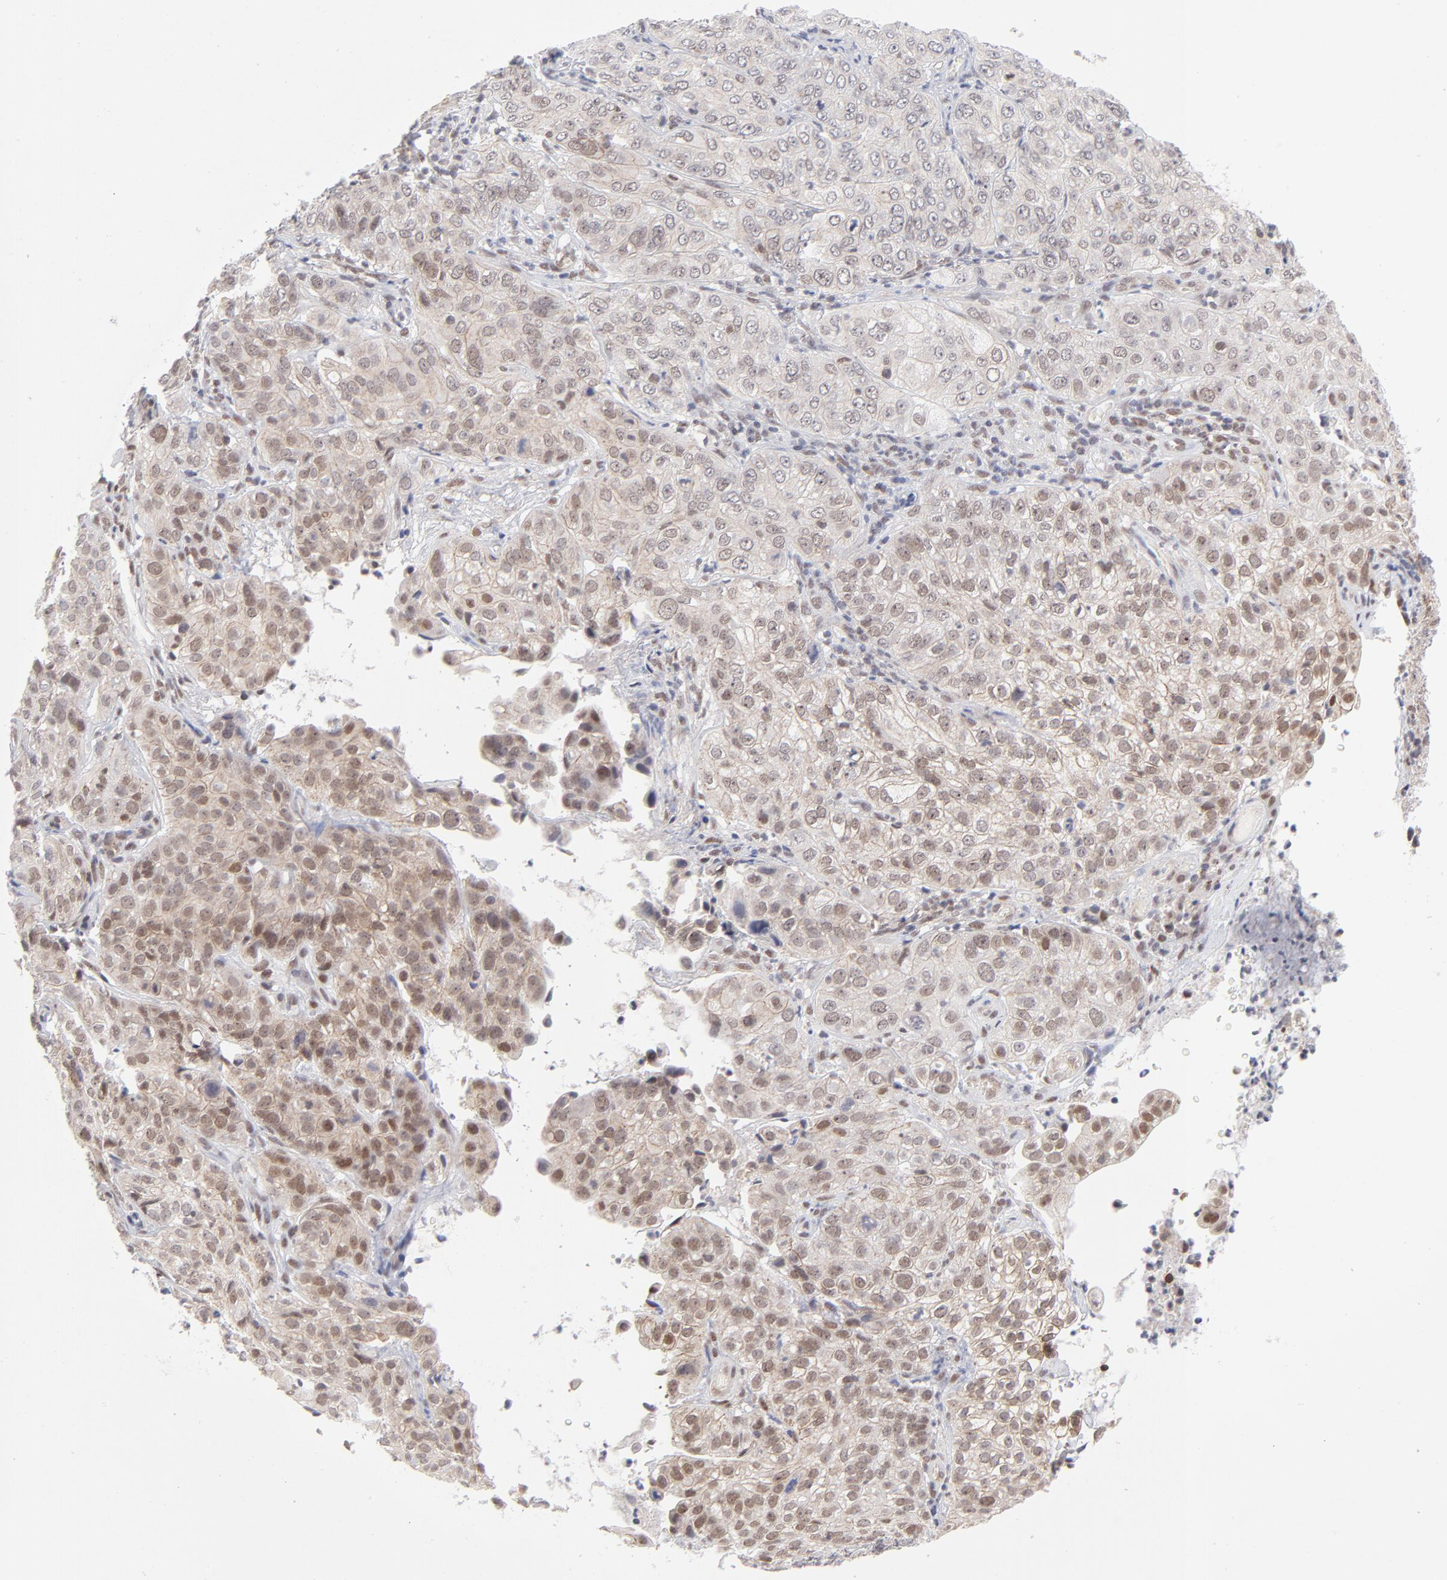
{"staining": {"intensity": "moderate", "quantity": "25%-75%", "location": "cytoplasmic/membranous,nuclear"}, "tissue": "cervical cancer", "cell_type": "Tumor cells", "image_type": "cancer", "snomed": [{"axis": "morphology", "description": "Squamous cell carcinoma, NOS"}, {"axis": "topography", "description": "Cervix"}], "caption": "Moderate cytoplasmic/membranous and nuclear staining for a protein is identified in approximately 25%-75% of tumor cells of cervical cancer (squamous cell carcinoma) using immunohistochemistry.", "gene": "NBN", "patient": {"sex": "female", "age": 38}}